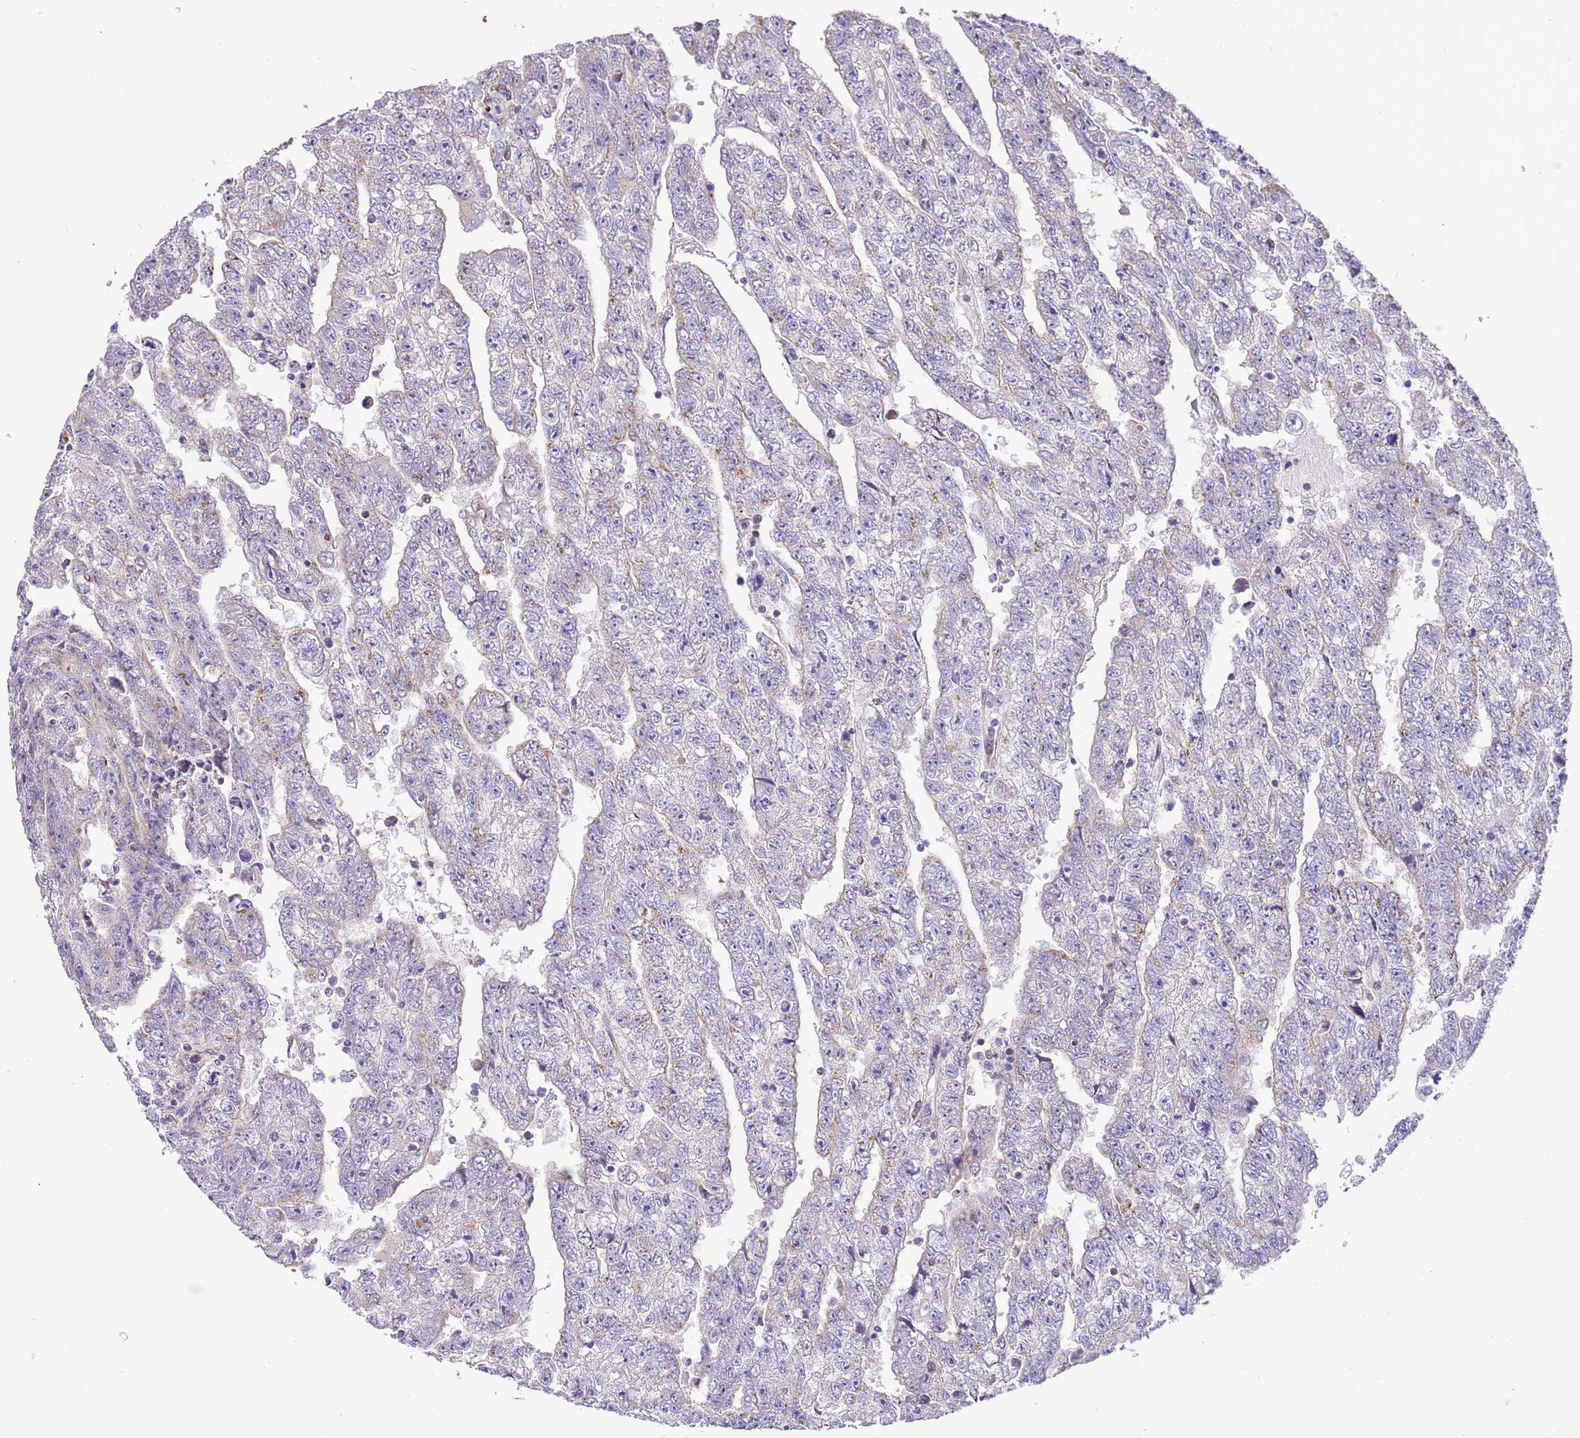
{"staining": {"intensity": "negative", "quantity": "none", "location": "none"}, "tissue": "testis cancer", "cell_type": "Tumor cells", "image_type": "cancer", "snomed": [{"axis": "morphology", "description": "Carcinoma, Embryonal, NOS"}, {"axis": "topography", "description": "Testis"}], "caption": "There is no significant expression in tumor cells of testis embryonal carcinoma.", "gene": "COX17", "patient": {"sex": "male", "age": 25}}